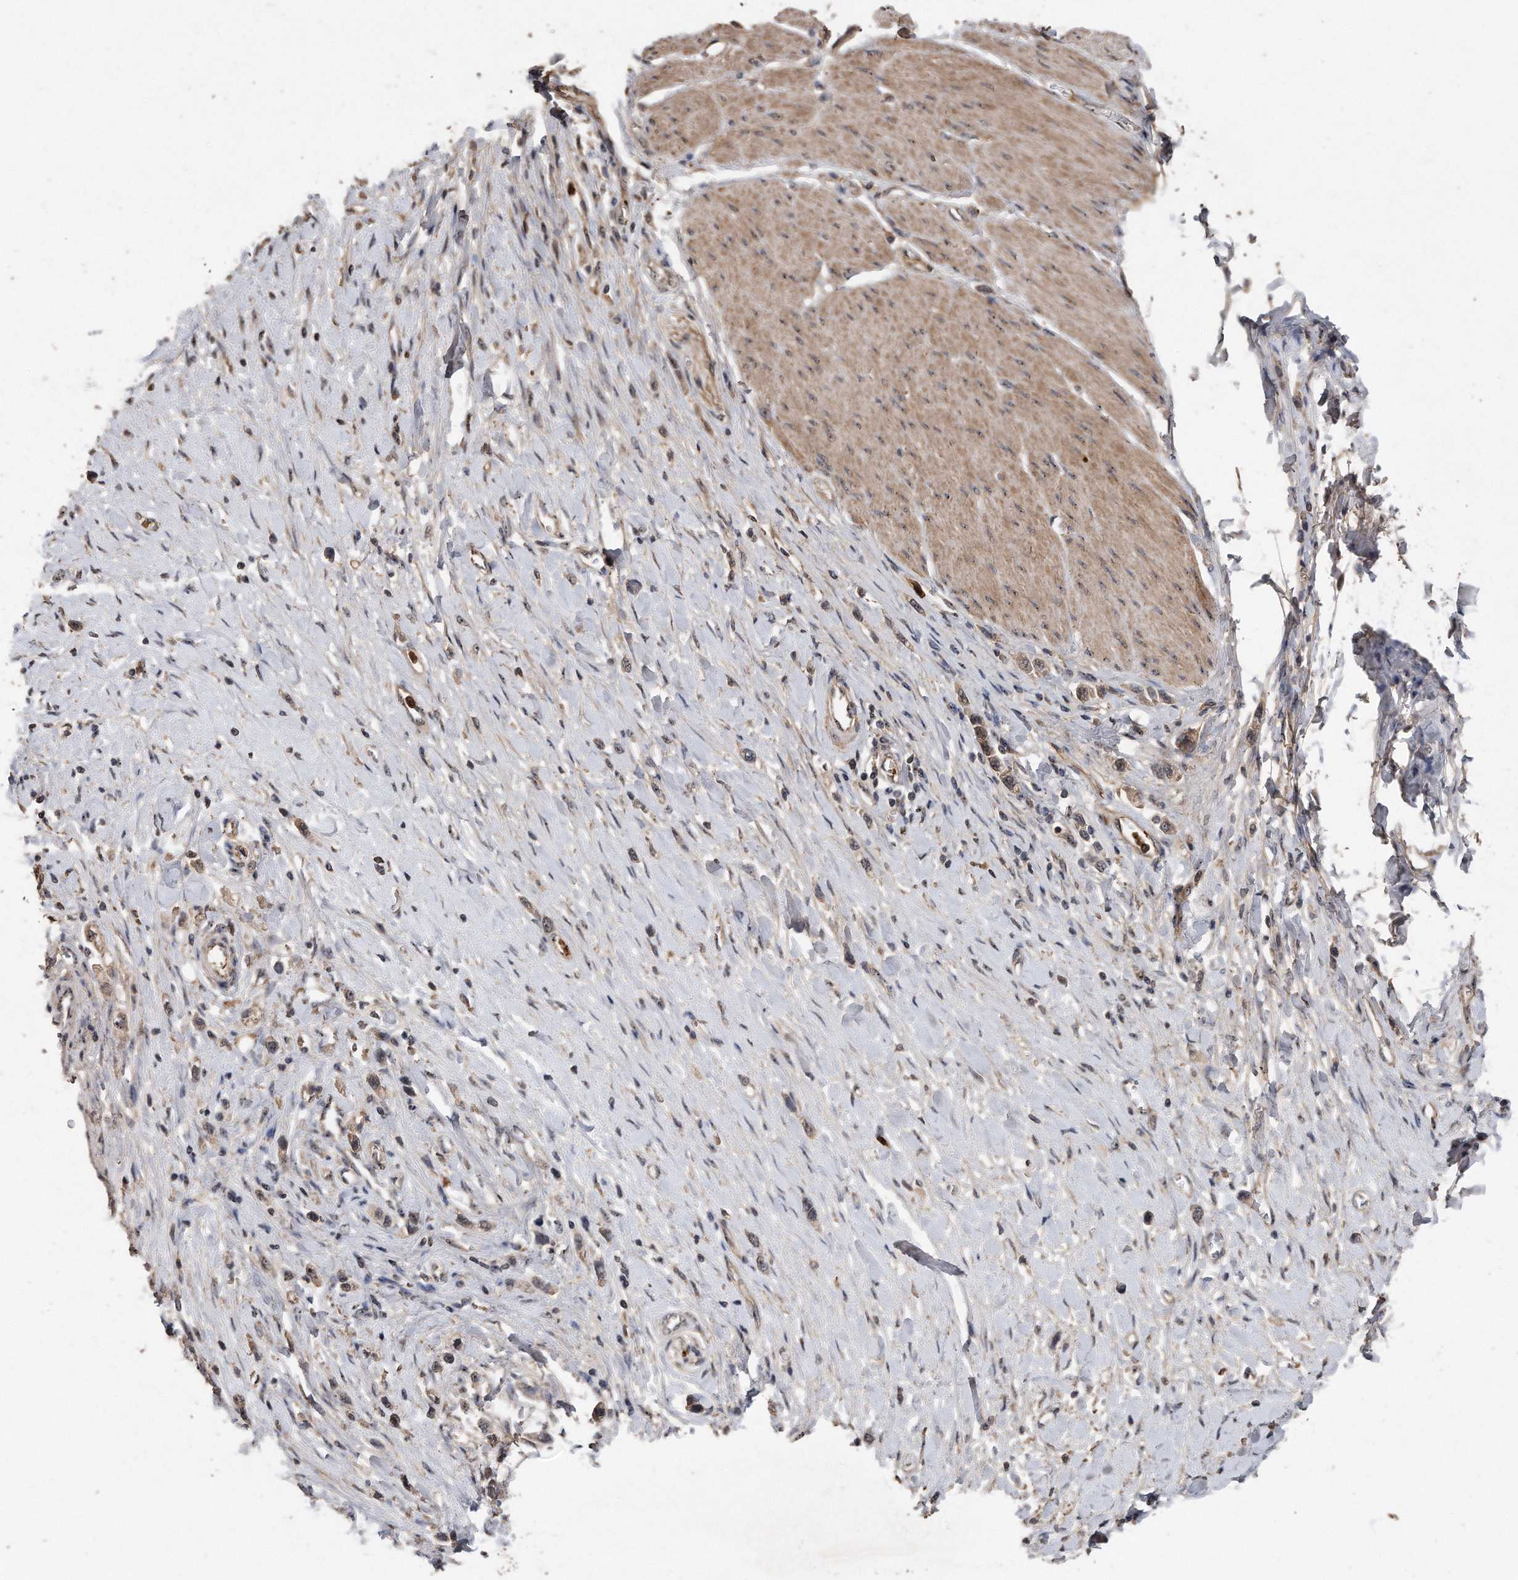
{"staining": {"intensity": "weak", "quantity": ">75%", "location": "cytoplasmic/membranous,nuclear"}, "tissue": "stomach cancer", "cell_type": "Tumor cells", "image_type": "cancer", "snomed": [{"axis": "morphology", "description": "Adenocarcinoma, NOS"}, {"axis": "topography", "description": "Stomach"}], "caption": "Tumor cells reveal low levels of weak cytoplasmic/membranous and nuclear expression in approximately >75% of cells in stomach cancer.", "gene": "PELO", "patient": {"sex": "female", "age": 65}}